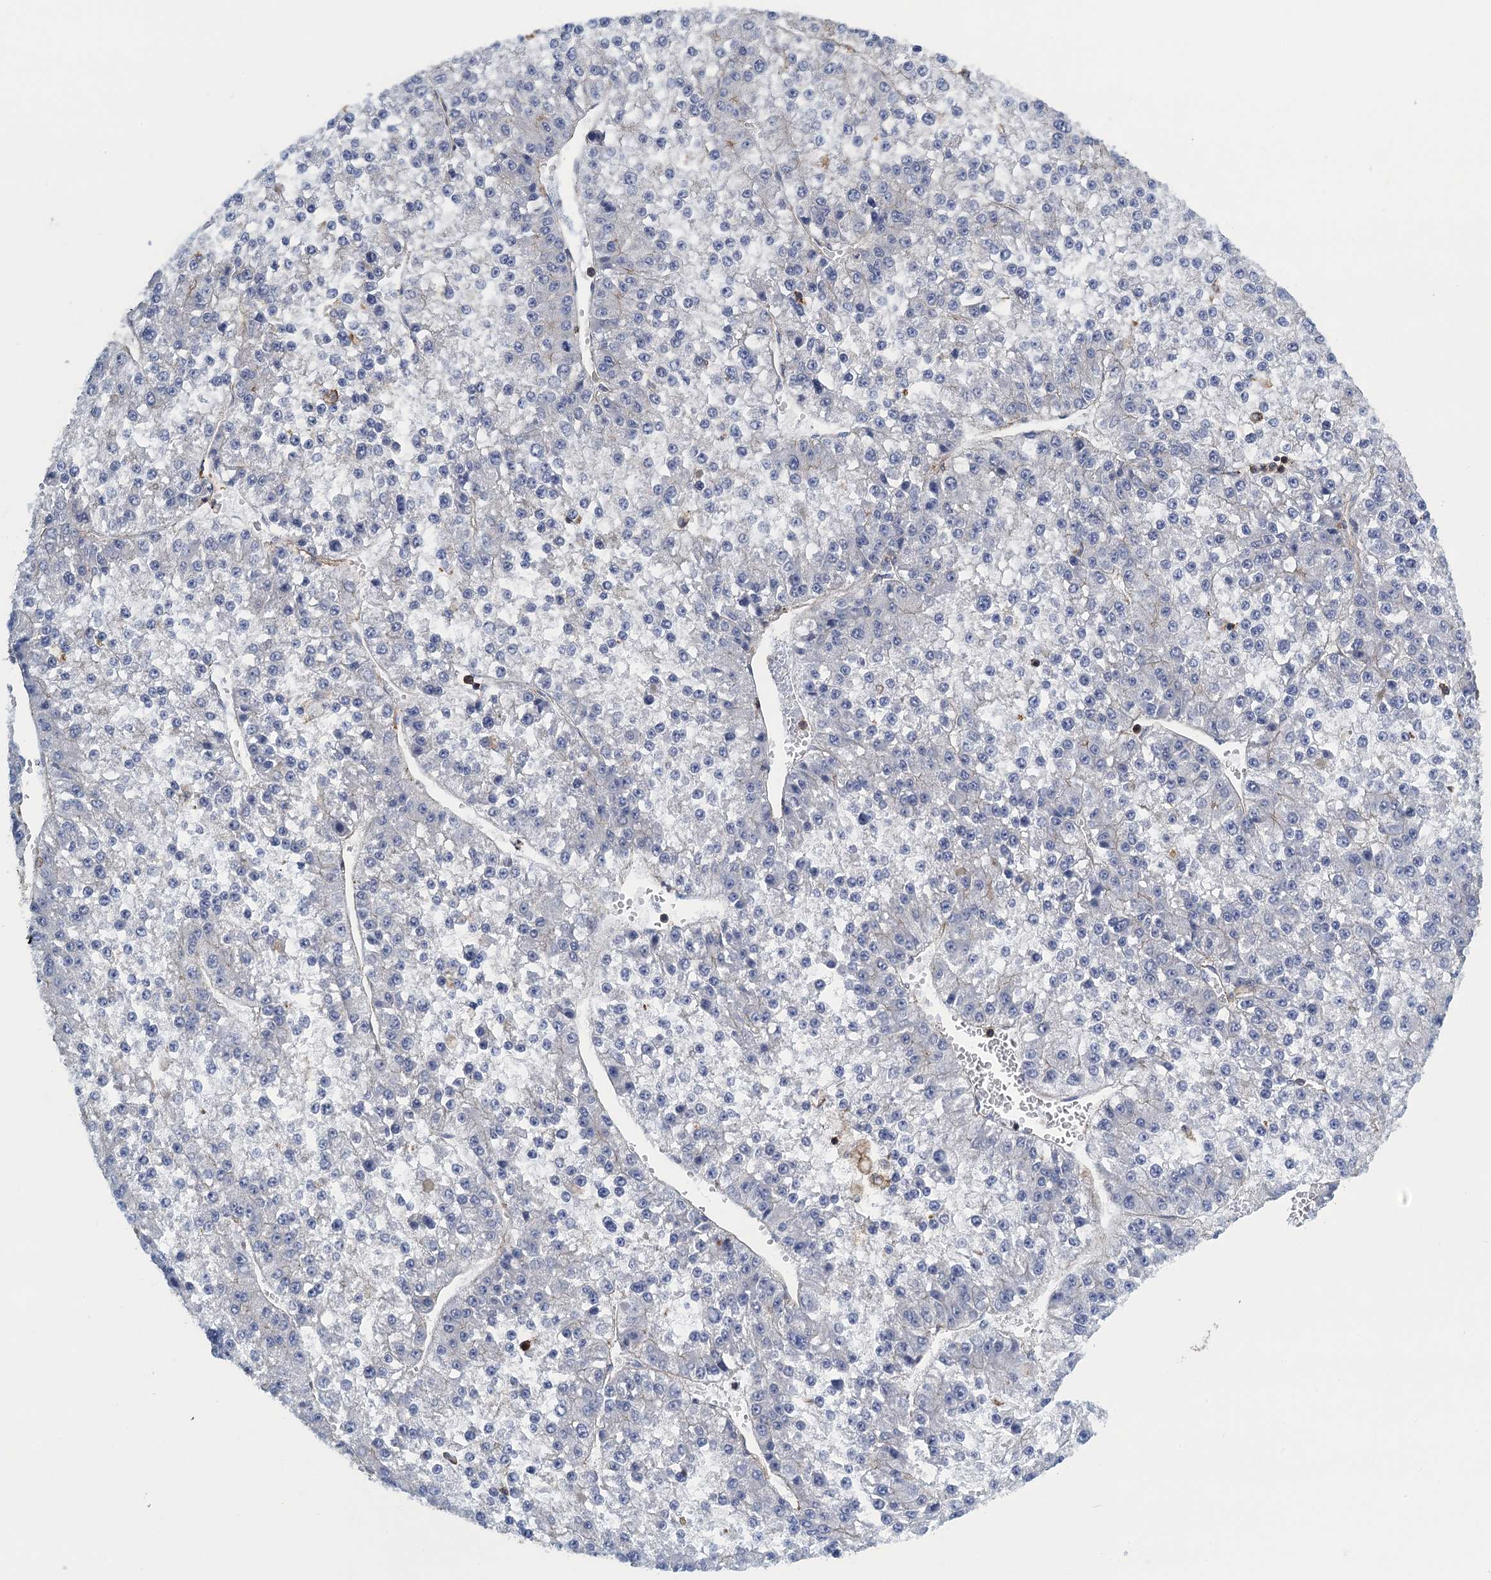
{"staining": {"intensity": "negative", "quantity": "none", "location": "none"}, "tissue": "liver cancer", "cell_type": "Tumor cells", "image_type": "cancer", "snomed": [{"axis": "morphology", "description": "Carcinoma, Hepatocellular, NOS"}, {"axis": "topography", "description": "Liver"}], "caption": "This is a photomicrograph of IHC staining of hepatocellular carcinoma (liver), which shows no staining in tumor cells.", "gene": "PROSER2", "patient": {"sex": "female", "age": 73}}